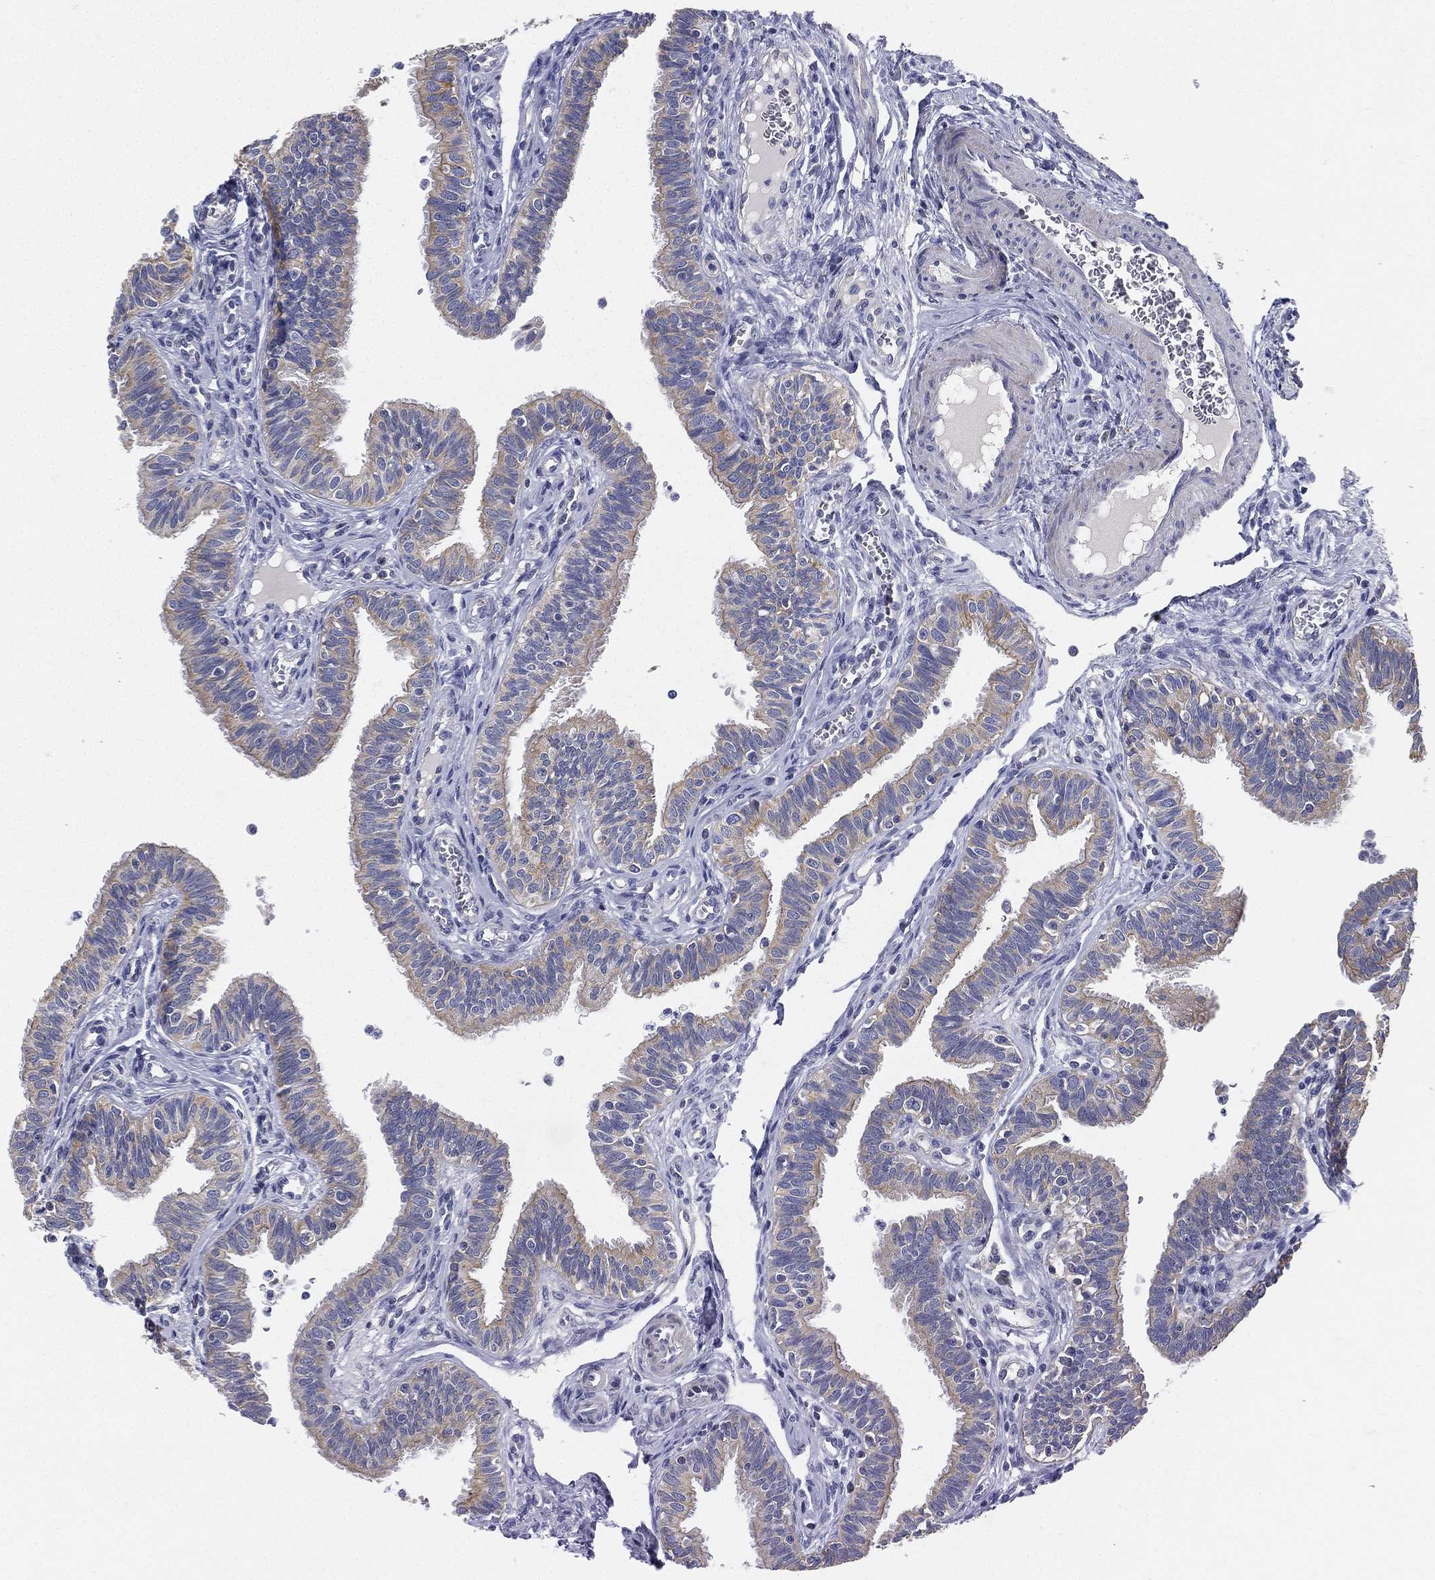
{"staining": {"intensity": "strong", "quantity": "<25%", "location": "cytoplasmic/membranous"}, "tissue": "fallopian tube", "cell_type": "Glandular cells", "image_type": "normal", "snomed": [{"axis": "morphology", "description": "Normal tissue, NOS"}, {"axis": "topography", "description": "Fallopian tube"}], "caption": "This image displays IHC staining of unremarkable fallopian tube, with medium strong cytoplasmic/membranous staining in about <25% of glandular cells.", "gene": "PWWP3A", "patient": {"sex": "female", "age": 36}}